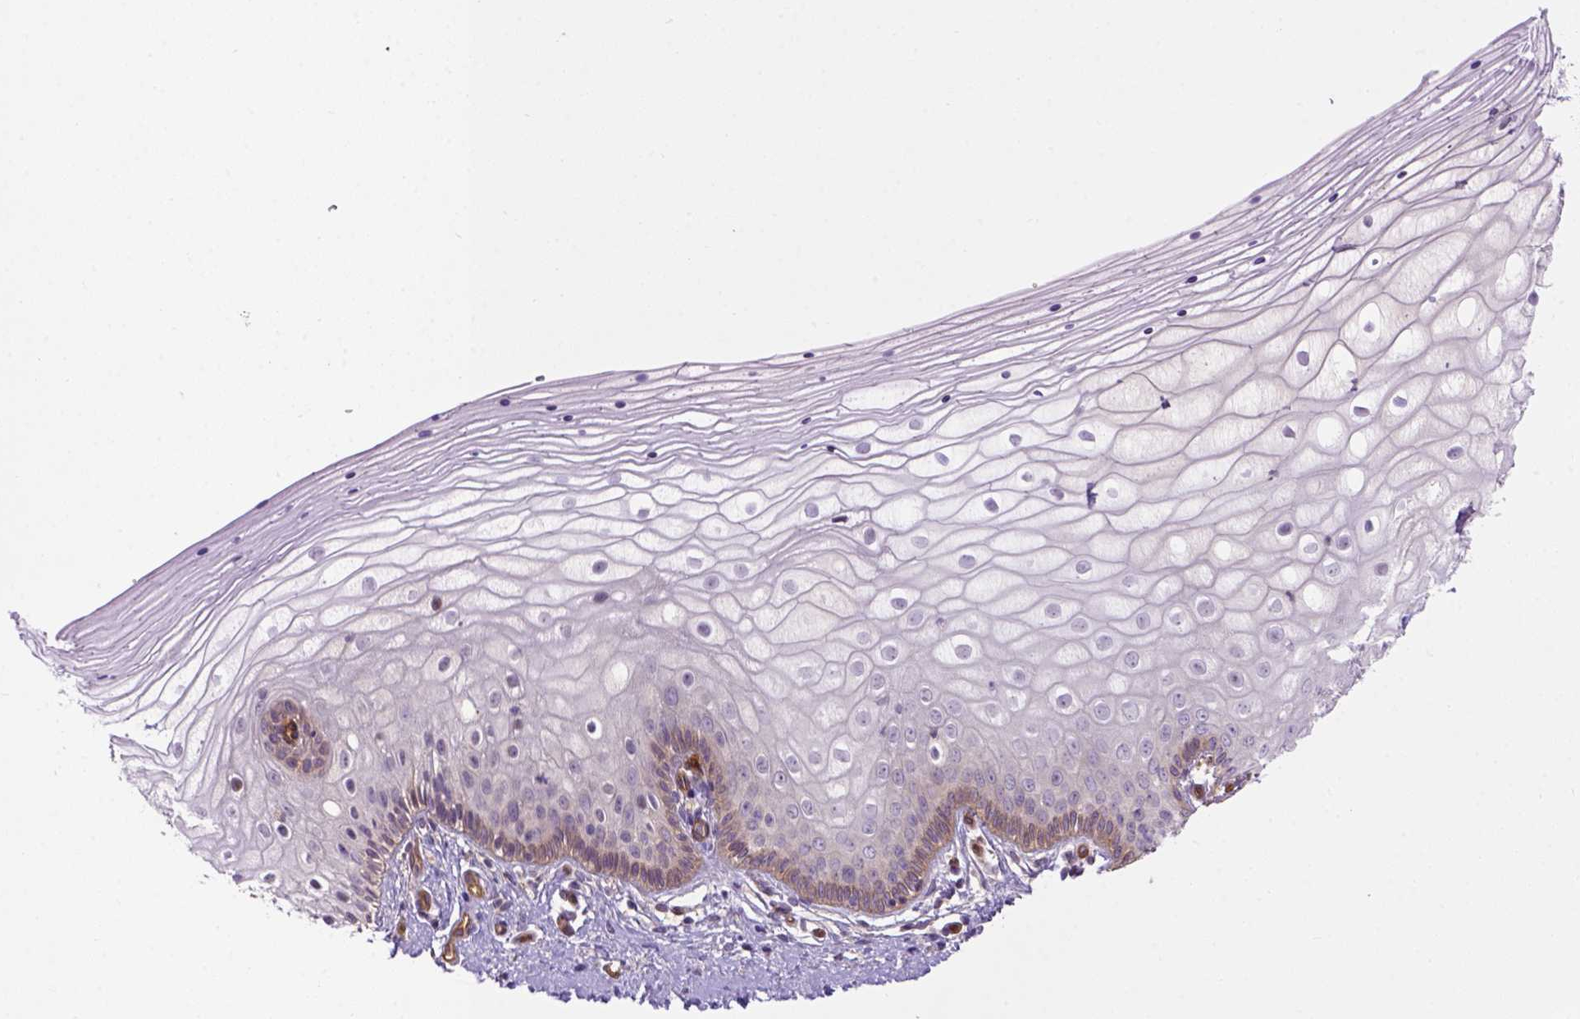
{"staining": {"intensity": "moderate", "quantity": "<25%", "location": "cytoplasmic/membranous"}, "tissue": "vagina", "cell_type": "Squamous epithelial cells", "image_type": "normal", "snomed": [{"axis": "morphology", "description": "Normal tissue, NOS"}, {"axis": "topography", "description": "Vagina"}], "caption": "Immunohistochemistry (IHC) of benign human vagina reveals low levels of moderate cytoplasmic/membranous expression in approximately <25% of squamous epithelial cells. (Brightfield microscopy of DAB IHC at high magnification).", "gene": "CASKIN2", "patient": {"sex": "female", "age": 39}}